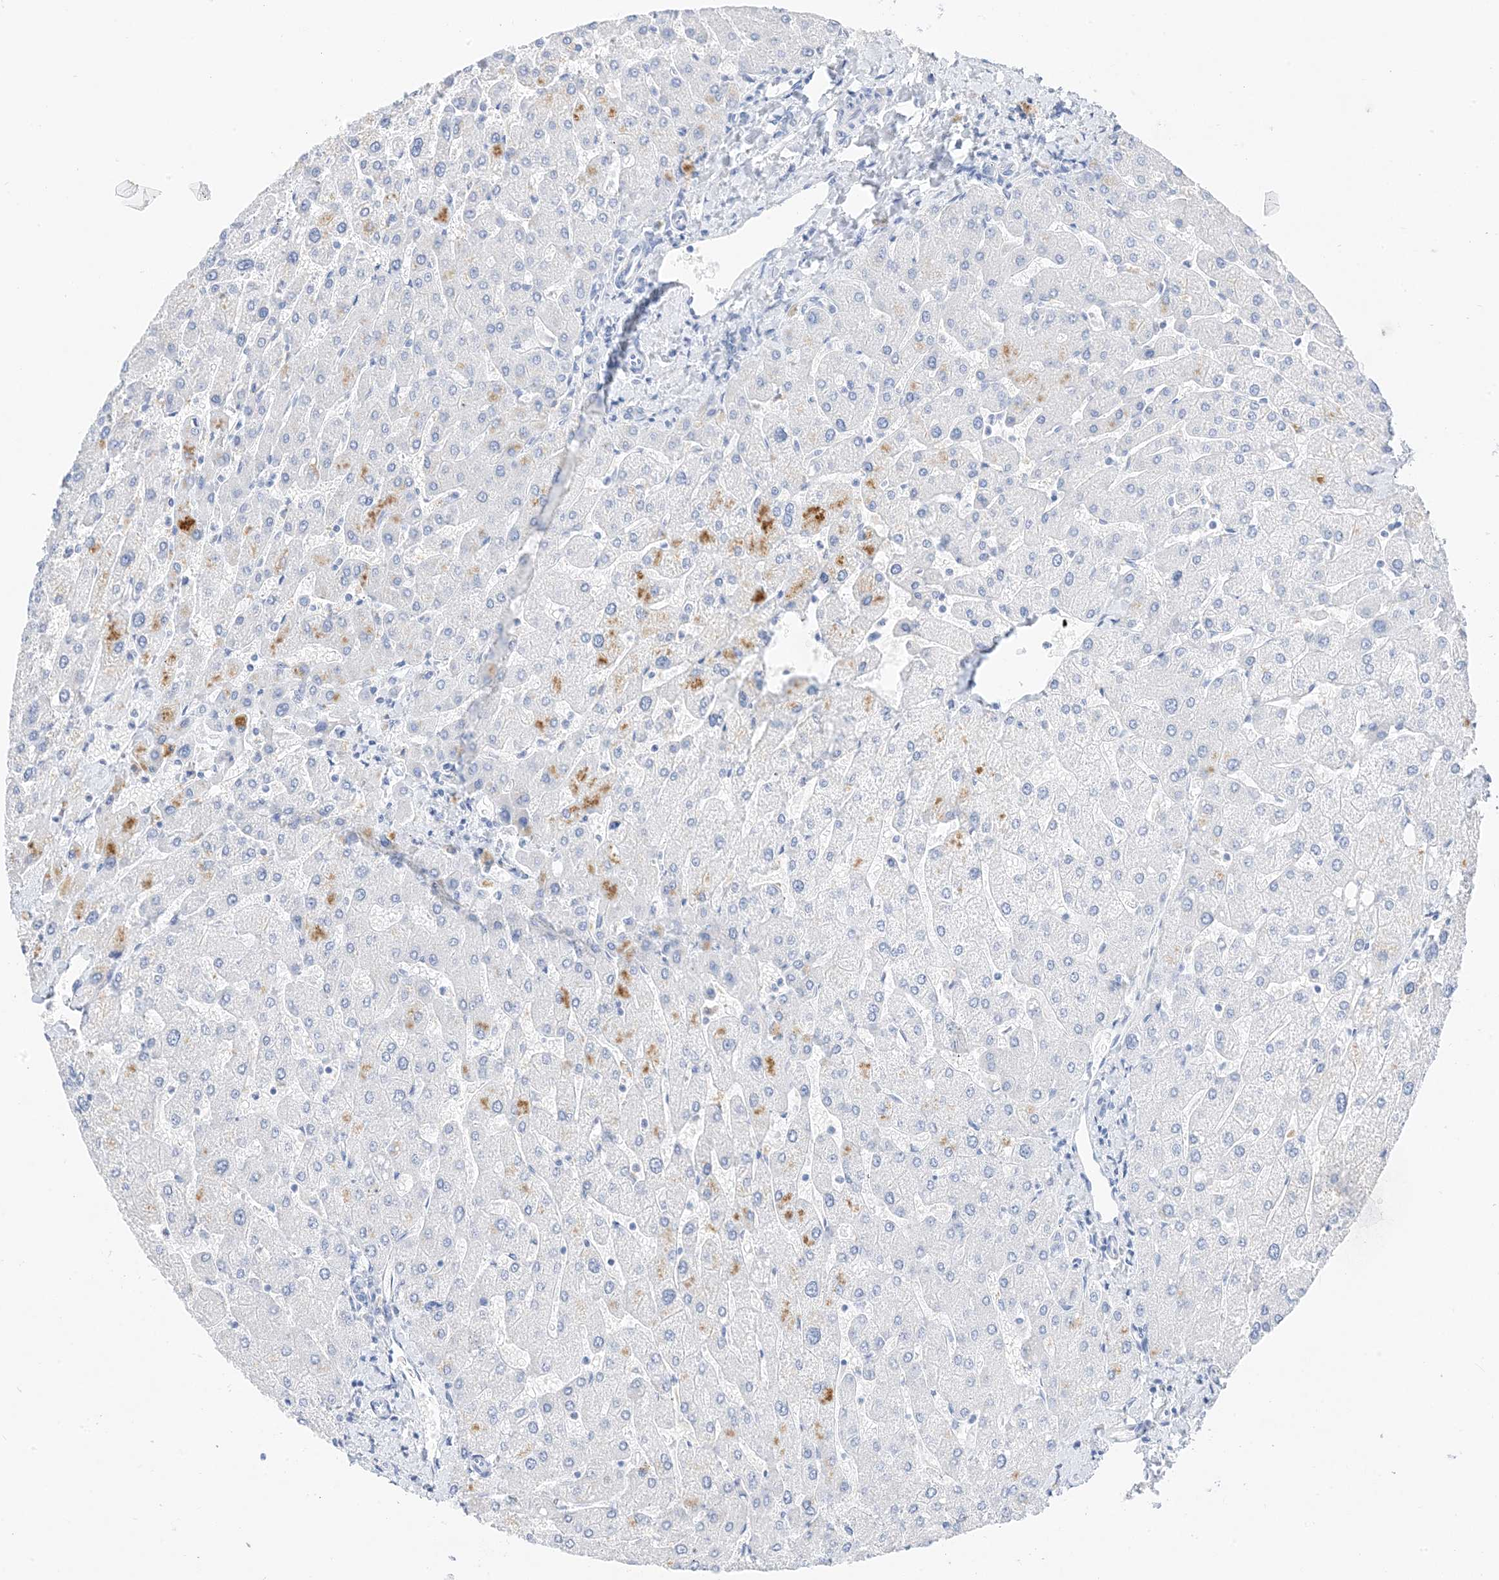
{"staining": {"intensity": "negative", "quantity": "none", "location": "none"}, "tissue": "liver", "cell_type": "Cholangiocytes", "image_type": "normal", "snomed": [{"axis": "morphology", "description": "Normal tissue, NOS"}, {"axis": "topography", "description": "Liver"}], "caption": "Immunohistochemistry of unremarkable liver reveals no expression in cholangiocytes.", "gene": "MUC17", "patient": {"sex": "male", "age": 55}}